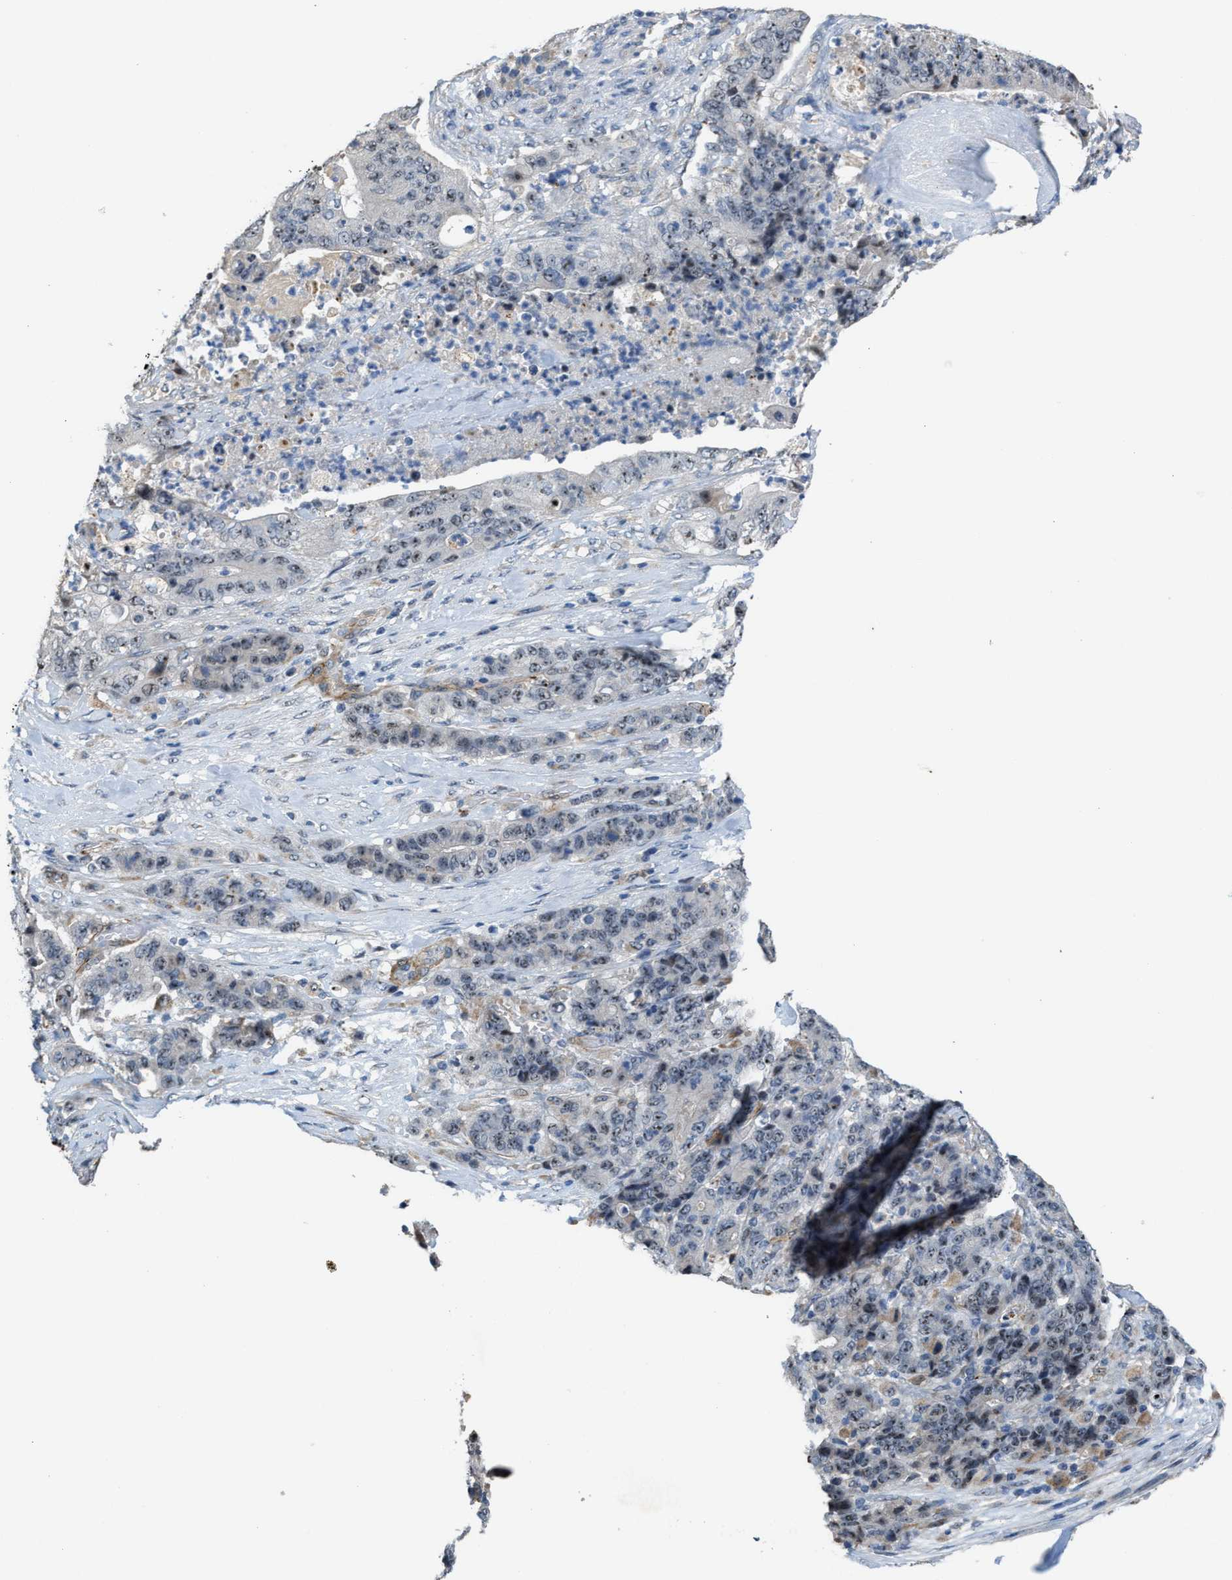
{"staining": {"intensity": "weak", "quantity": ">75%", "location": "nuclear"}, "tissue": "stomach cancer", "cell_type": "Tumor cells", "image_type": "cancer", "snomed": [{"axis": "morphology", "description": "Adenocarcinoma, NOS"}, {"axis": "topography", "description": "Stomach"}], "caption": "High-magnification brightfield microscopy of stomach cancer (adenocarcinoma) stained with DAB (brown) and counterstained with hematoxylin (blue). tumor cells exhibit weak nuclear positivity is present in about>75% of cells.", "gene": "ZNF783", "patient": {"sex": "female", "age": 73}}